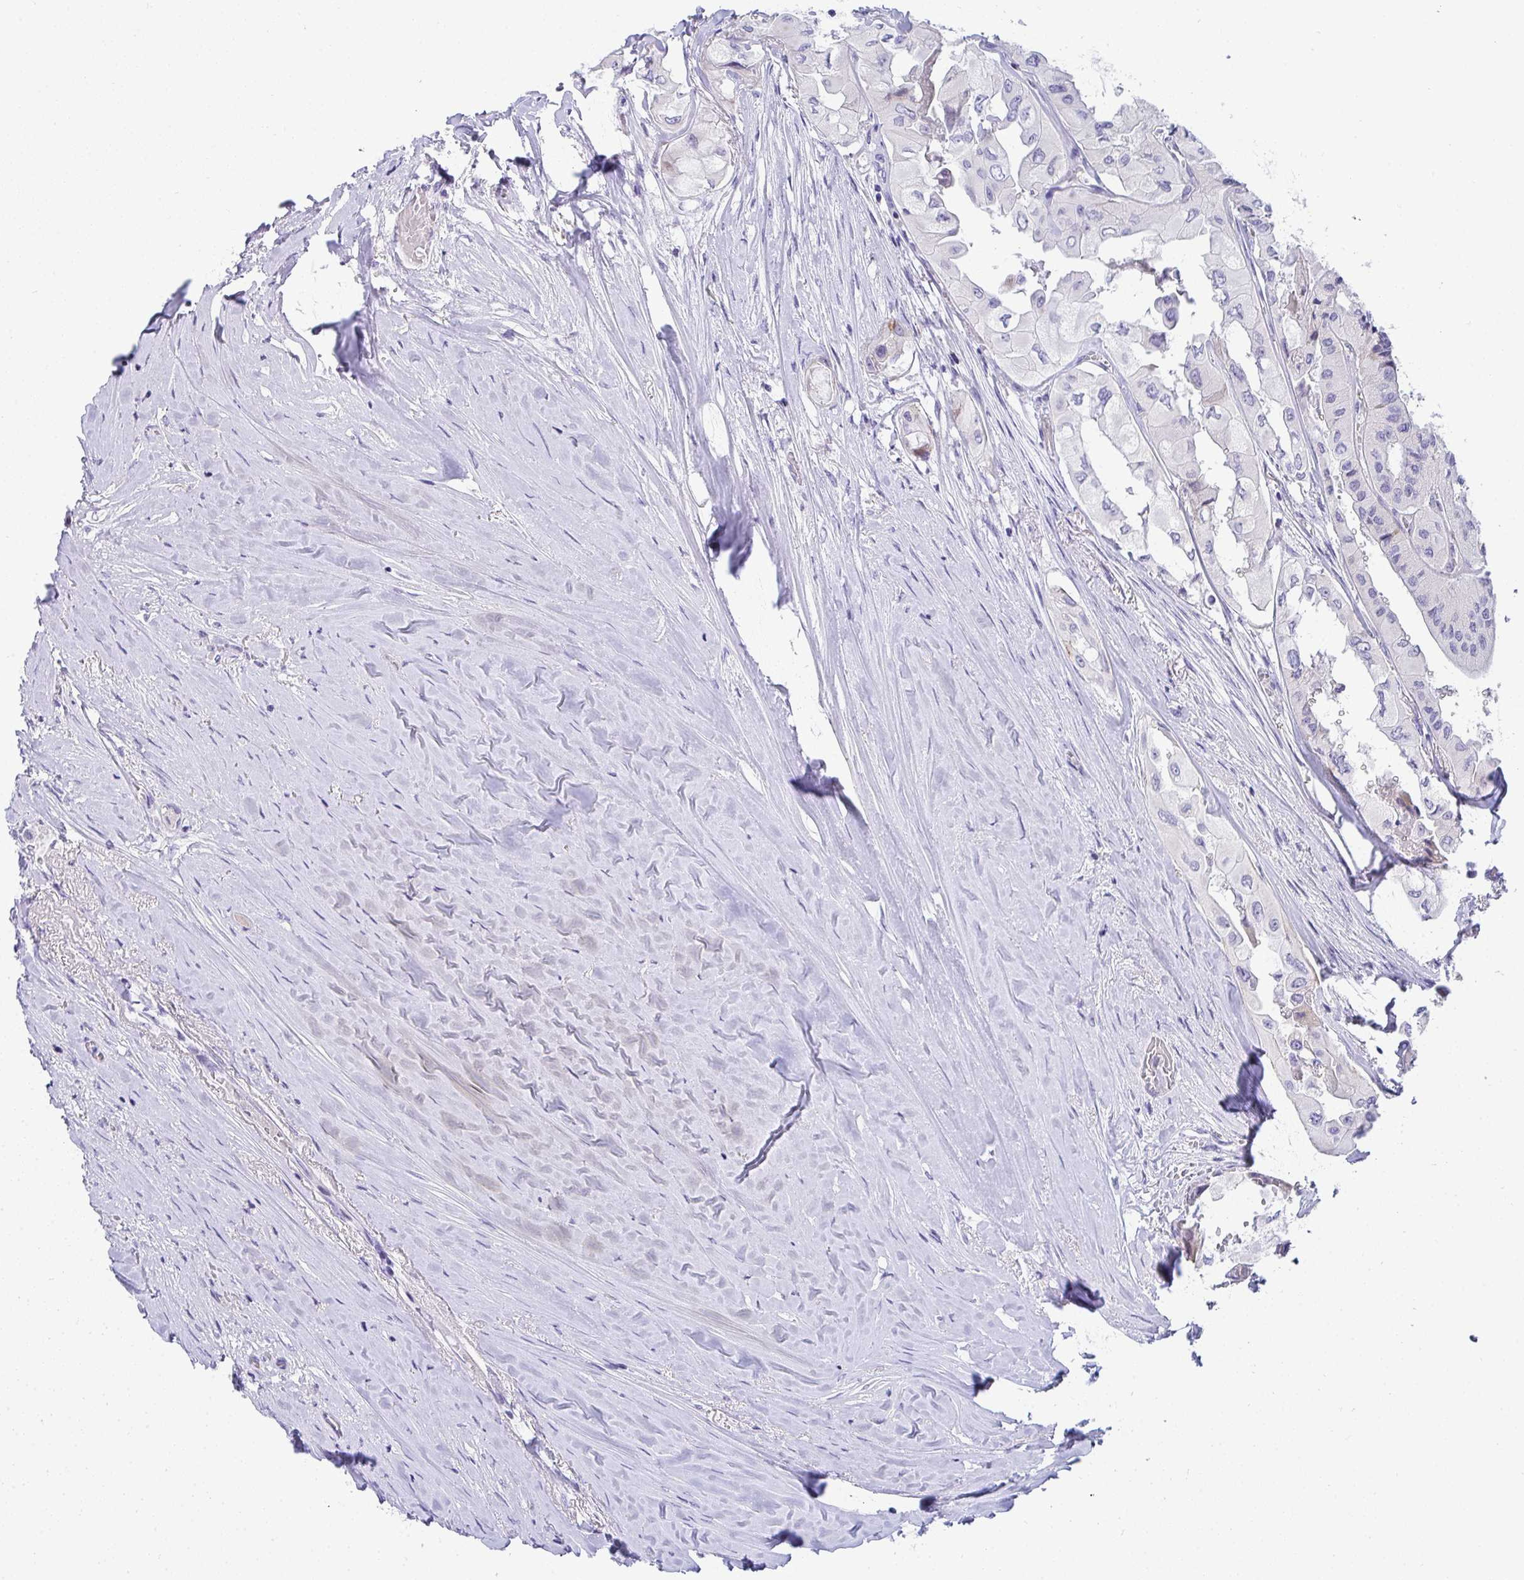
{"staining": {"intensity": "moderate", "quantity": "<25%", "location": "cytoplasmic/membranous"}, "tissue": "thyroid cancer", "cell_type": "Tumor cells", "image_type": "cancer", "snomed": [{"axis": "morphology", "description": "Normal tissue, NOS"}, {"axis": "morphology", "description": "Papillary adenocarcinoma, NOS"}, {"axis": "topography", "description": "Thyroid gland"}], "caption": "This photomicrograph reveals IHC staining of human thyroid cancer (papillary adenocarcinoma), with low moderate cytoplasmic/membranous positivity in approximately <25% of tumor cells.", "gene": "AK5", "patient": {"sex": "female", "age": 59}}